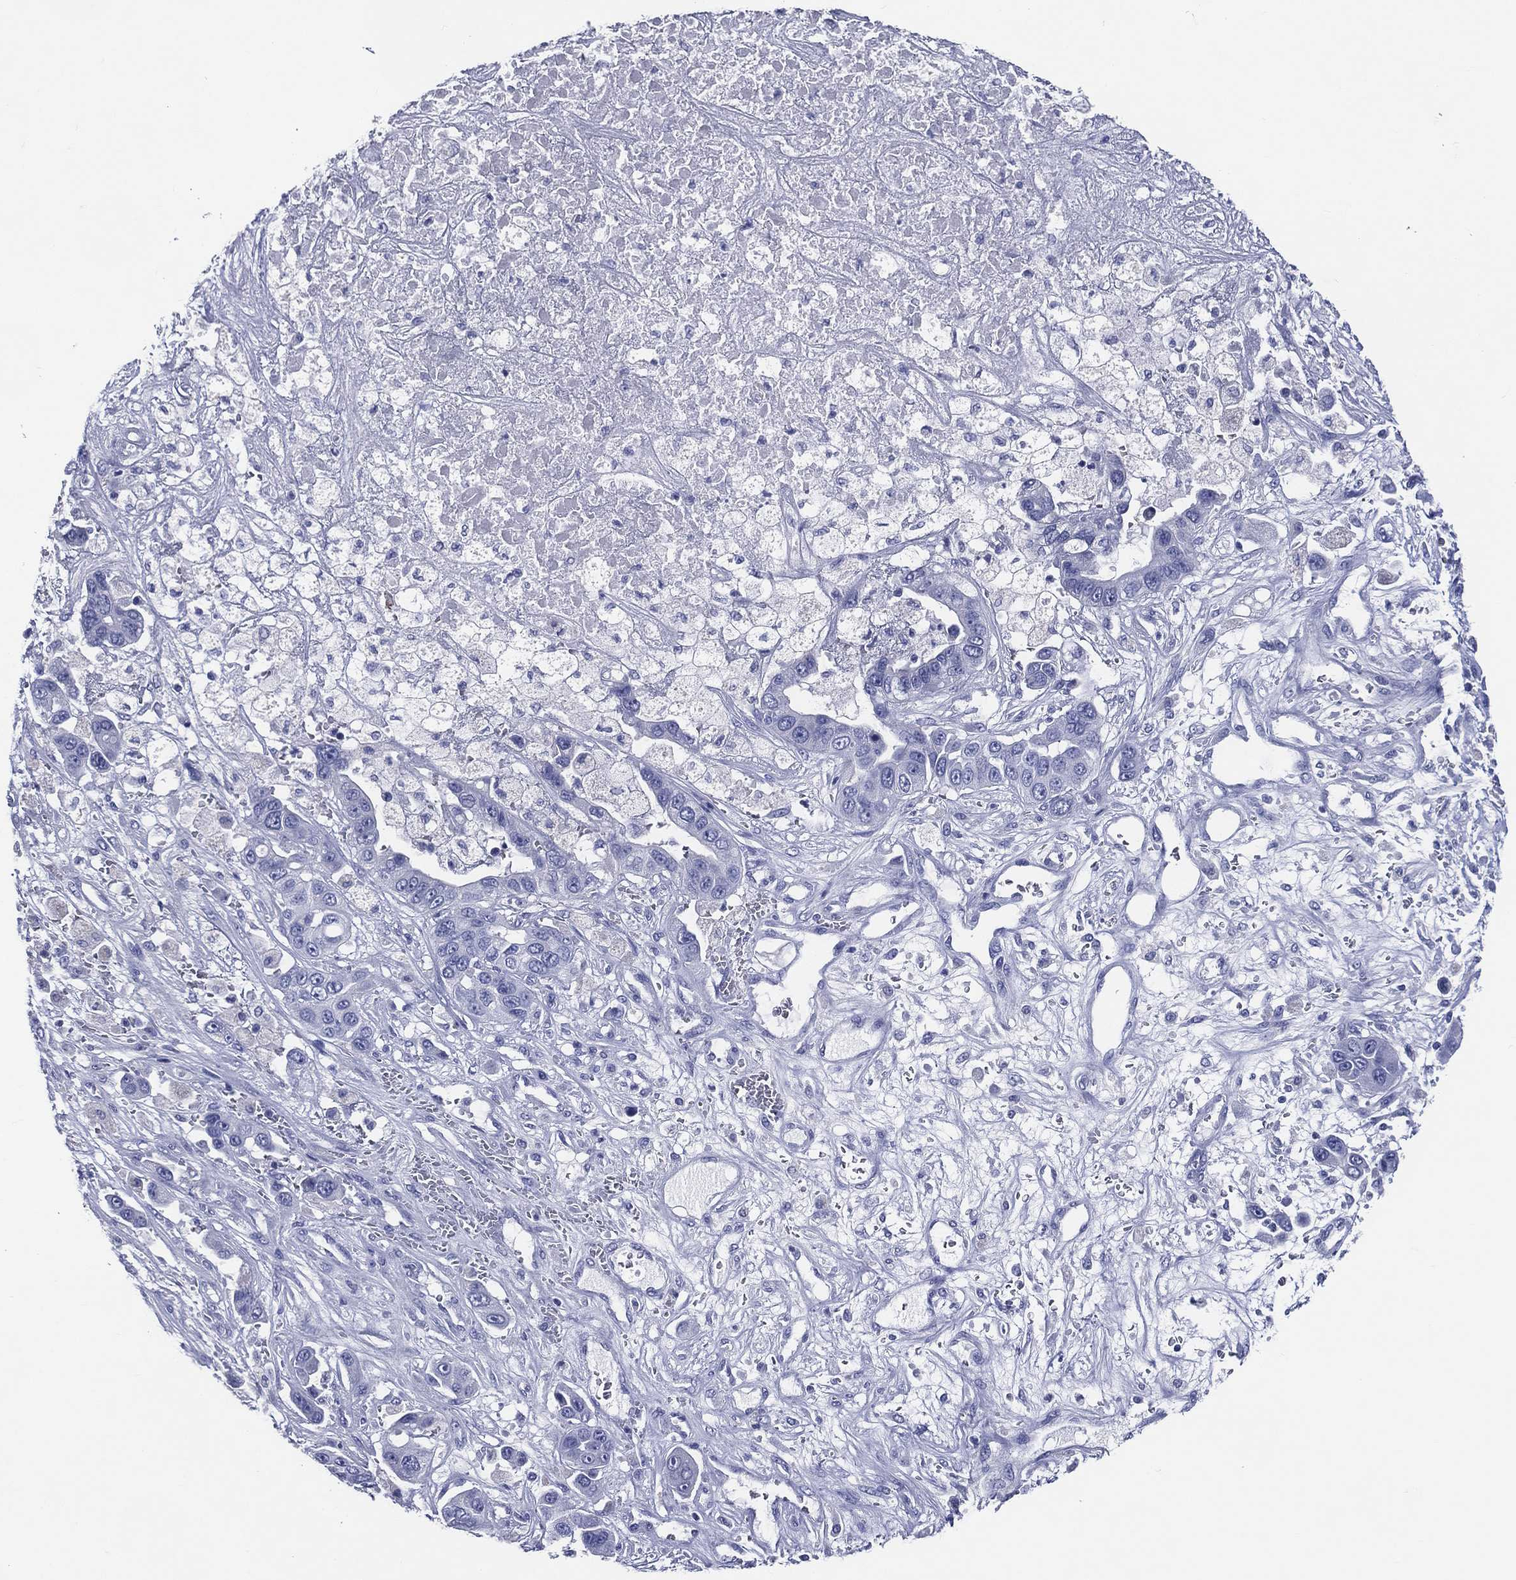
{"staining": {"intensity": "negative", "quantity": "none", "location": "none"}, "tissue": "liver cancer", "cell_type": "Tumor cells", "image_type": "cancer", "snomed": [{"axis": "morphology", "description": "Cholangiocarcinoma"}, {"axis": "topography", "description": "Liver"}], "caption": "Liver cholangiocarcinoma stained for a protein using IHC displays no expression tumor cells.", "gene": "ACE2", "patient": {"sex": "female", "age": 52}}